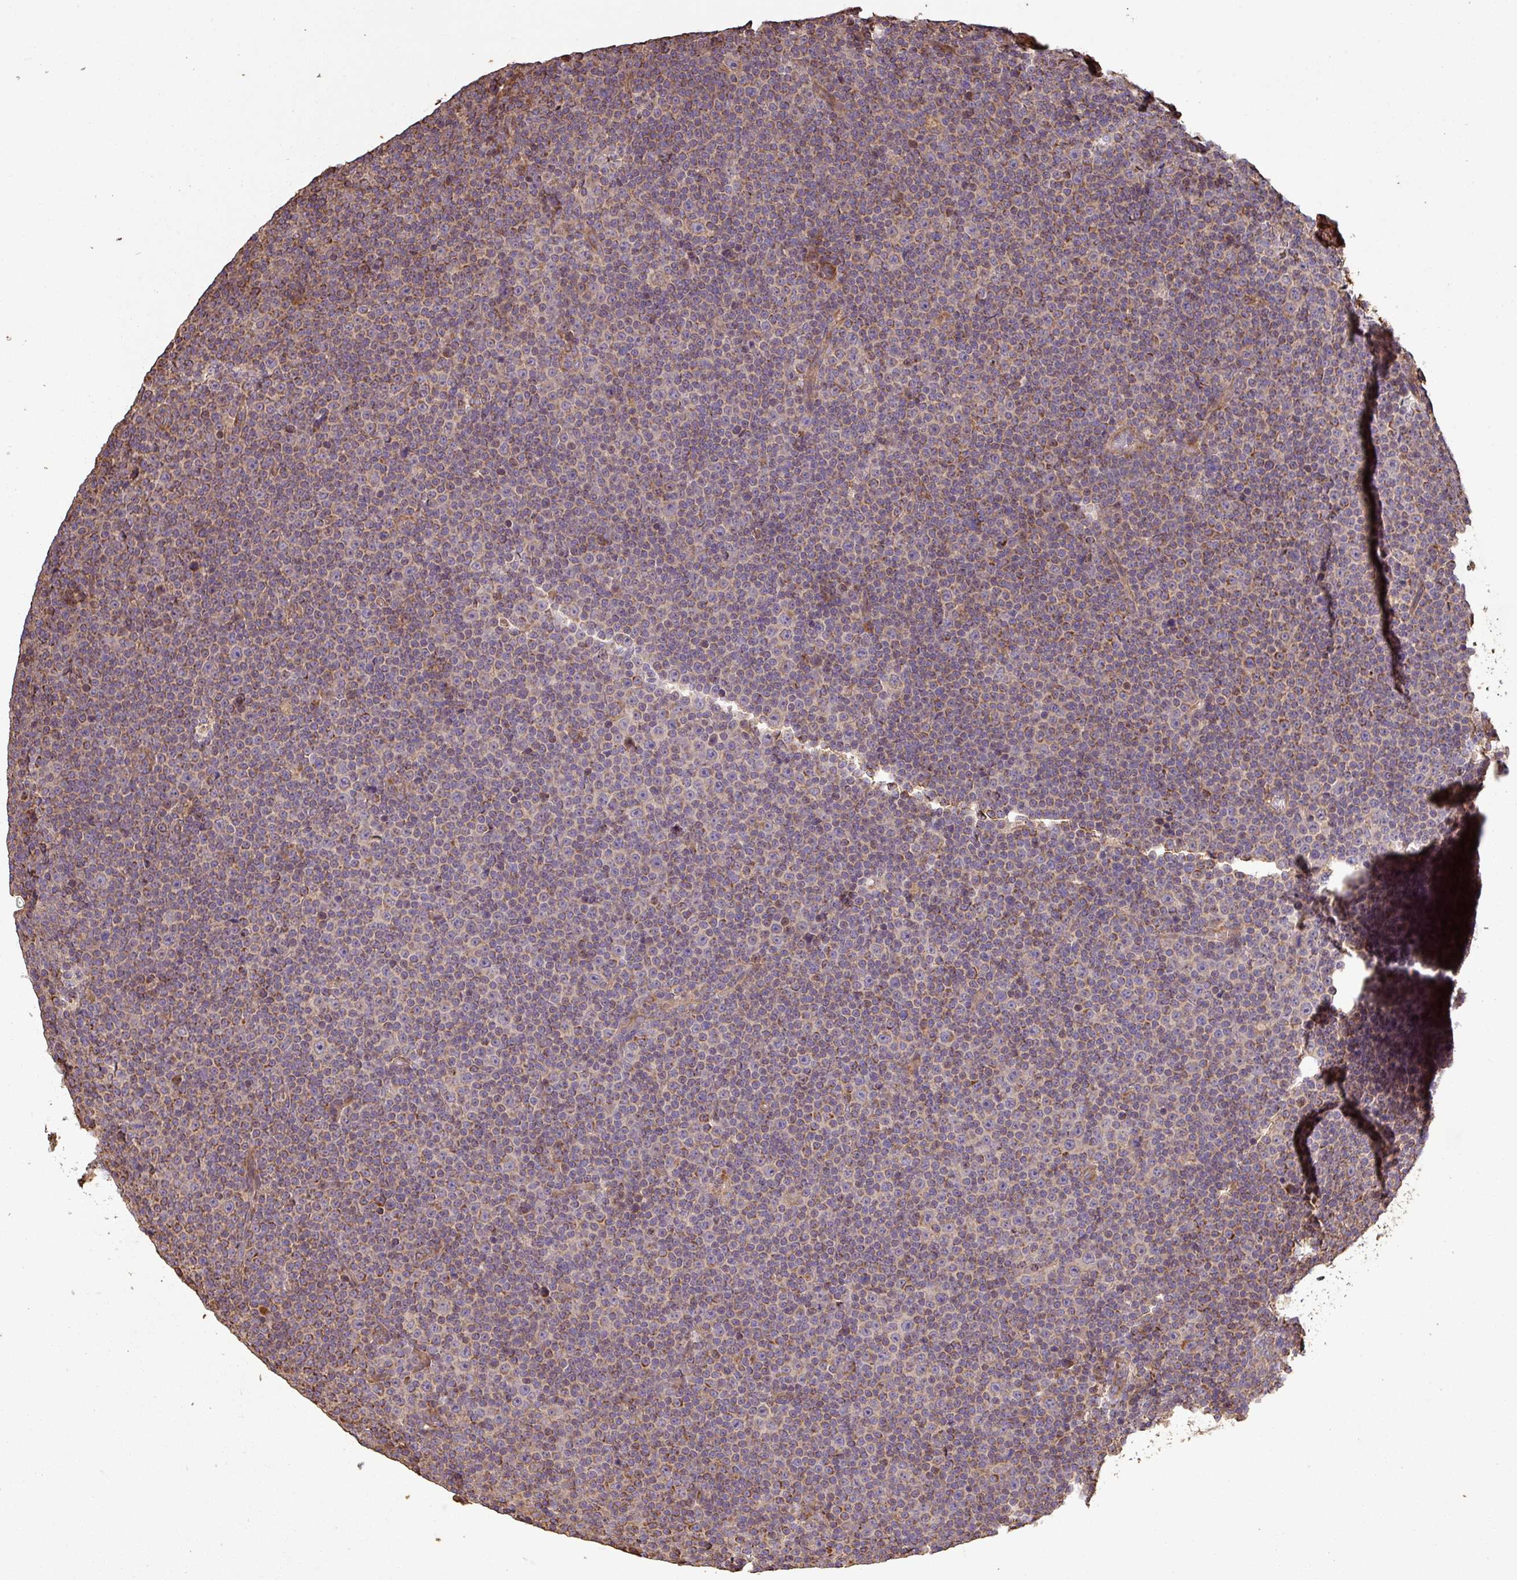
{"staining": {"intensity": "moderate", "quantity": "25%-75%", "location": "cytoplasmic/membranous"}, "tissue": "lymphoma", "cell_type": "Tumor cells", "image_type": "cancer", "snomed": [{"axis": "morphology", "description": "Malignant lymphoma, non-Hodgkin's type, Low grade"}, {"axis": "topography", "description": "Lymph node"}], "caption": "Immunohistochemical staining of human low-grade malignant lymphoma, non-Hodgkin's type demonstrates medium levels of moderate cytoplasmic/membranous expression in about 25%-75% of tumor cells.", "gene": "PLEKHM1", "patient": {"sex": "female", "age": 67}}